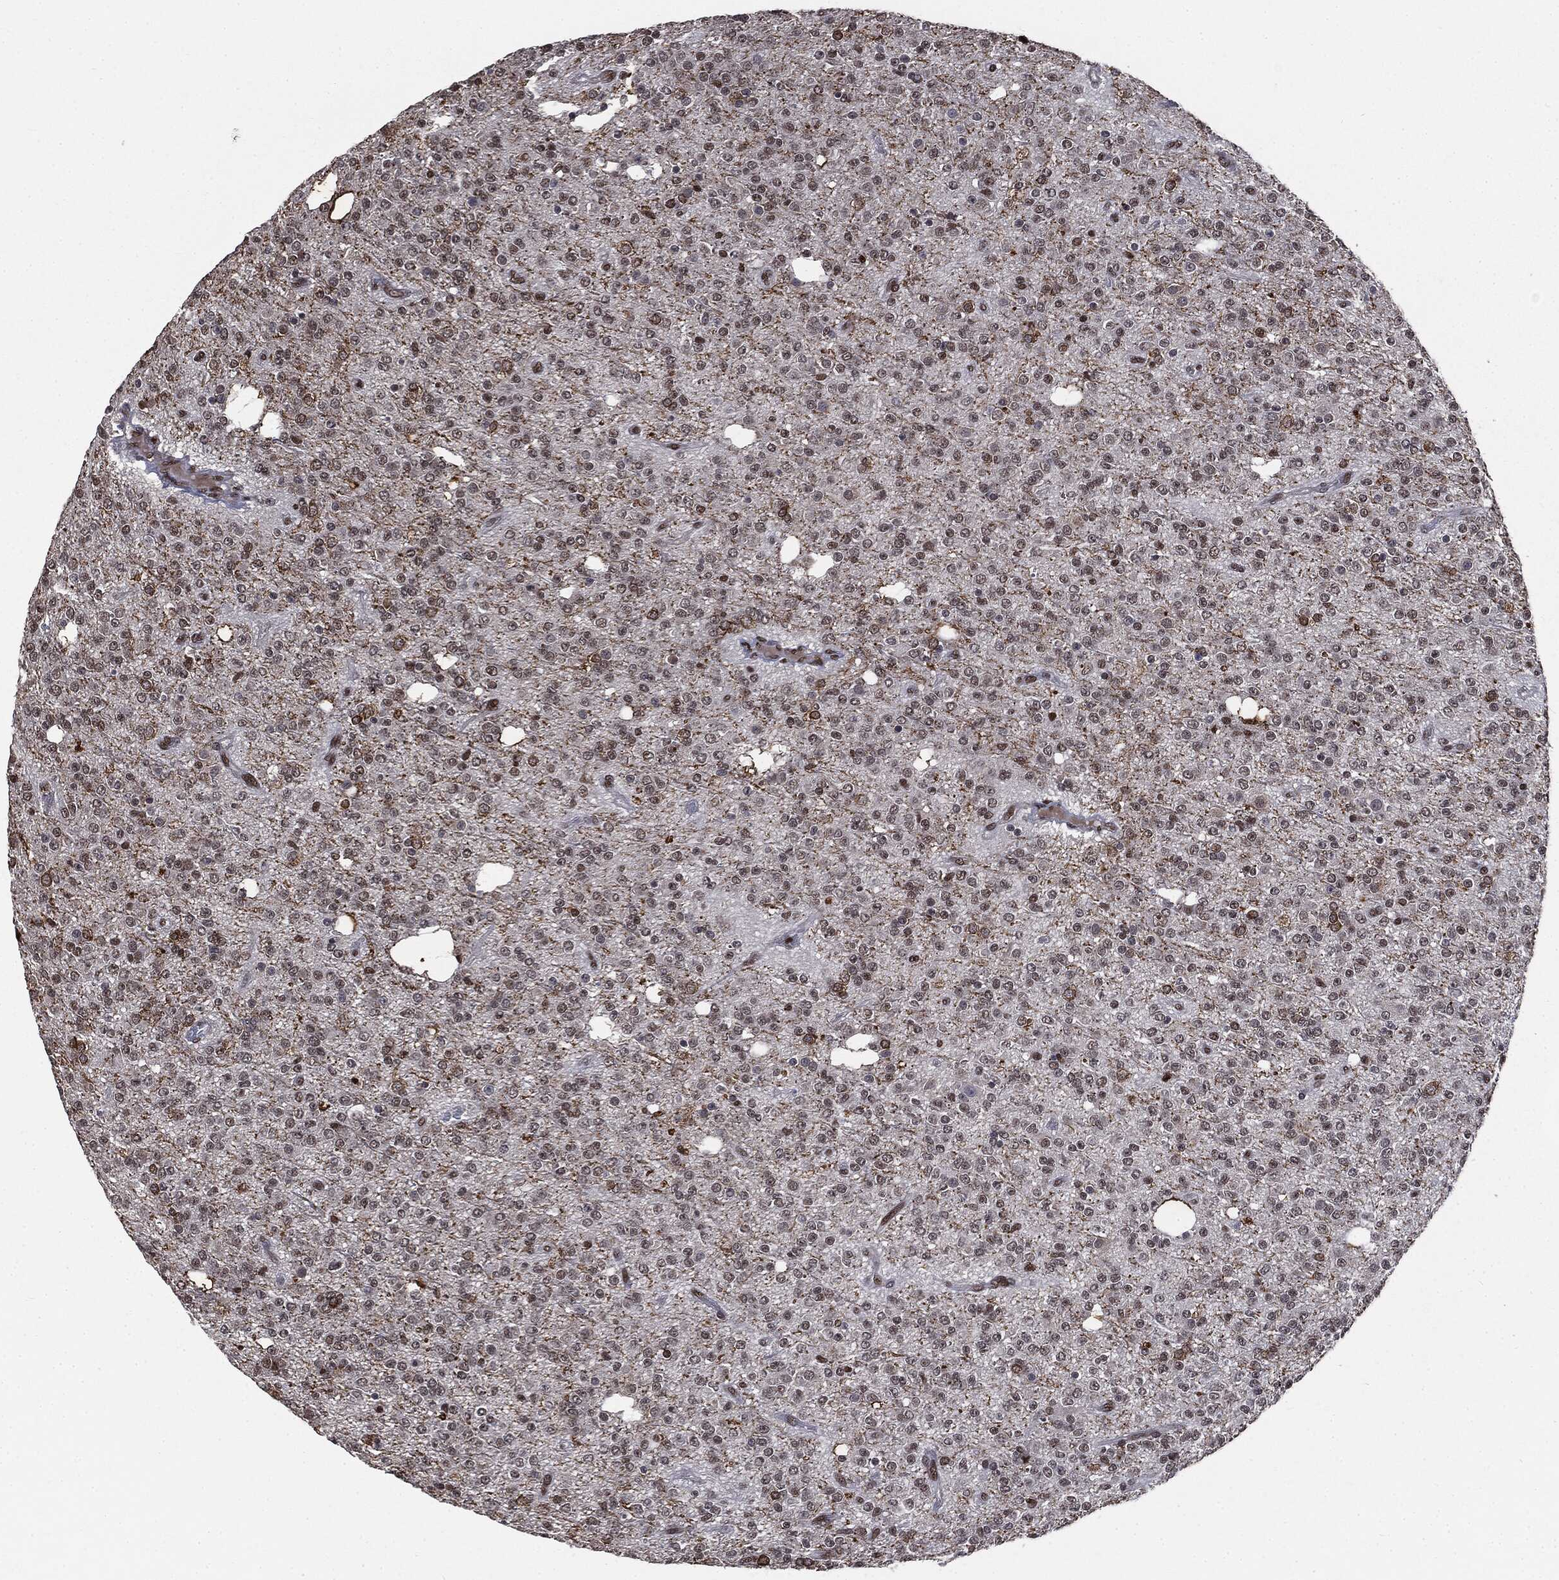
{"staining": {"intensity": "negative", "quantity": "none", "location": "none"}, "tissue": "glioma", "cell_type": "Tumor cells", "image_type": "cancer", "snomed": [{"axis": "morphology", "description": "Glioma, malignant, Low grade"}, {"axis": "topography", "description": "Brain"}], "caption": "Protein analysis of low-grade glioma (malignant) shows no significant expression in tumor cells. The staining is performed using DAB (3,3'-diaminobenzidine) brown chromogen with nuclei counter-stained in using hematoxylin.", "gene": "DPH2", "patient": {"sex": "male", "age": 27}}